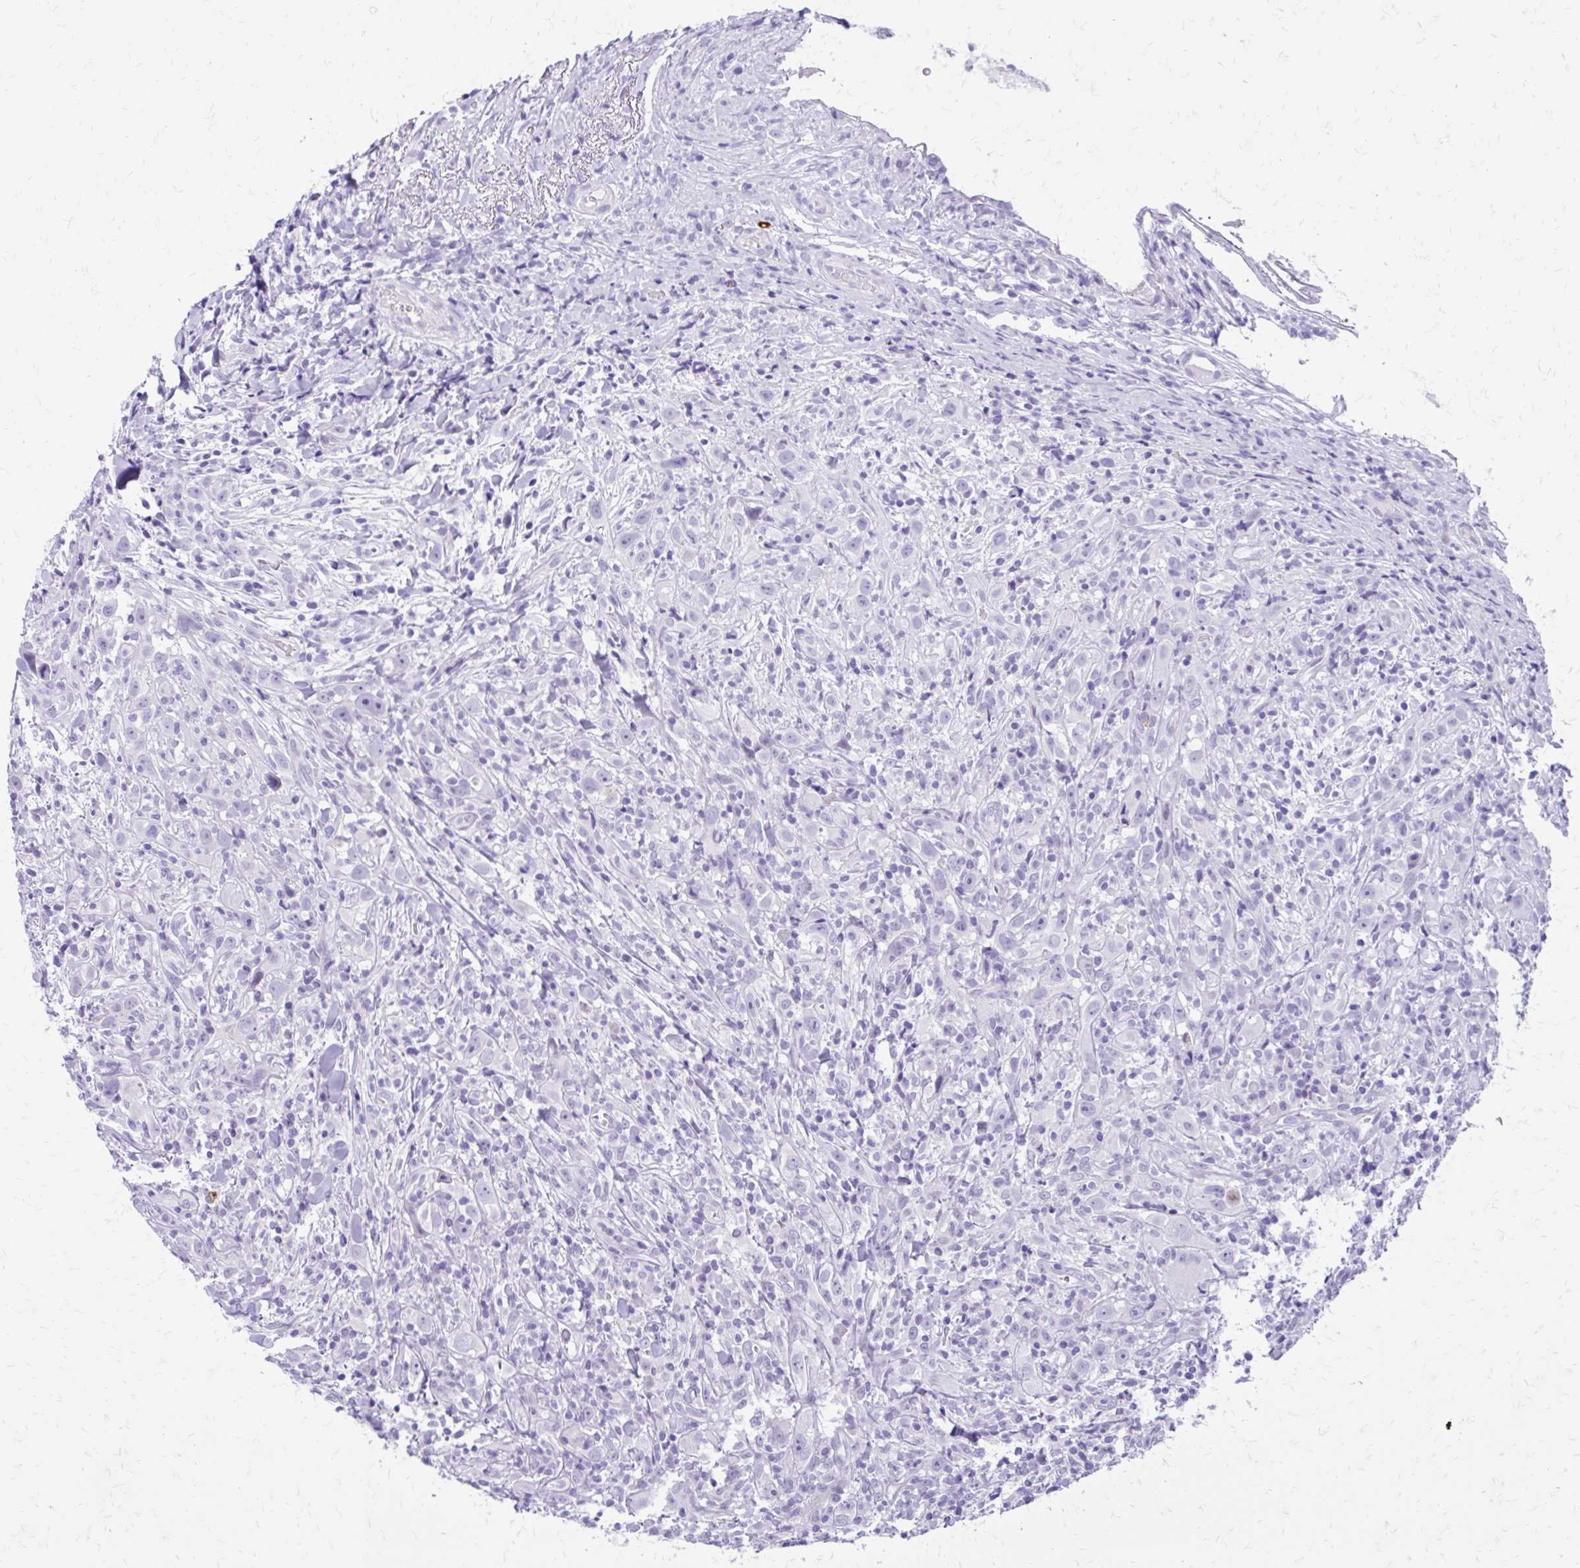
{"staining": {"intensity": "negative", "quantity": "none", "location": "none"}, "tissue": "head and neck cancer", "cell_type": "Tumor cells", "image_type": "cancer", "snomed": [{"axis": "morphology", "description": "Squamous cell carcinoma, NOS"}, {"axis": "topography", "description": "Head-Neck"}], "caption": "This is a image of immunohistochemistry staining of head and neck cancer, which shows no positivity in tumor cells.", "gene": "LCN15", "patient": {"sex": "female", "age": 95}}